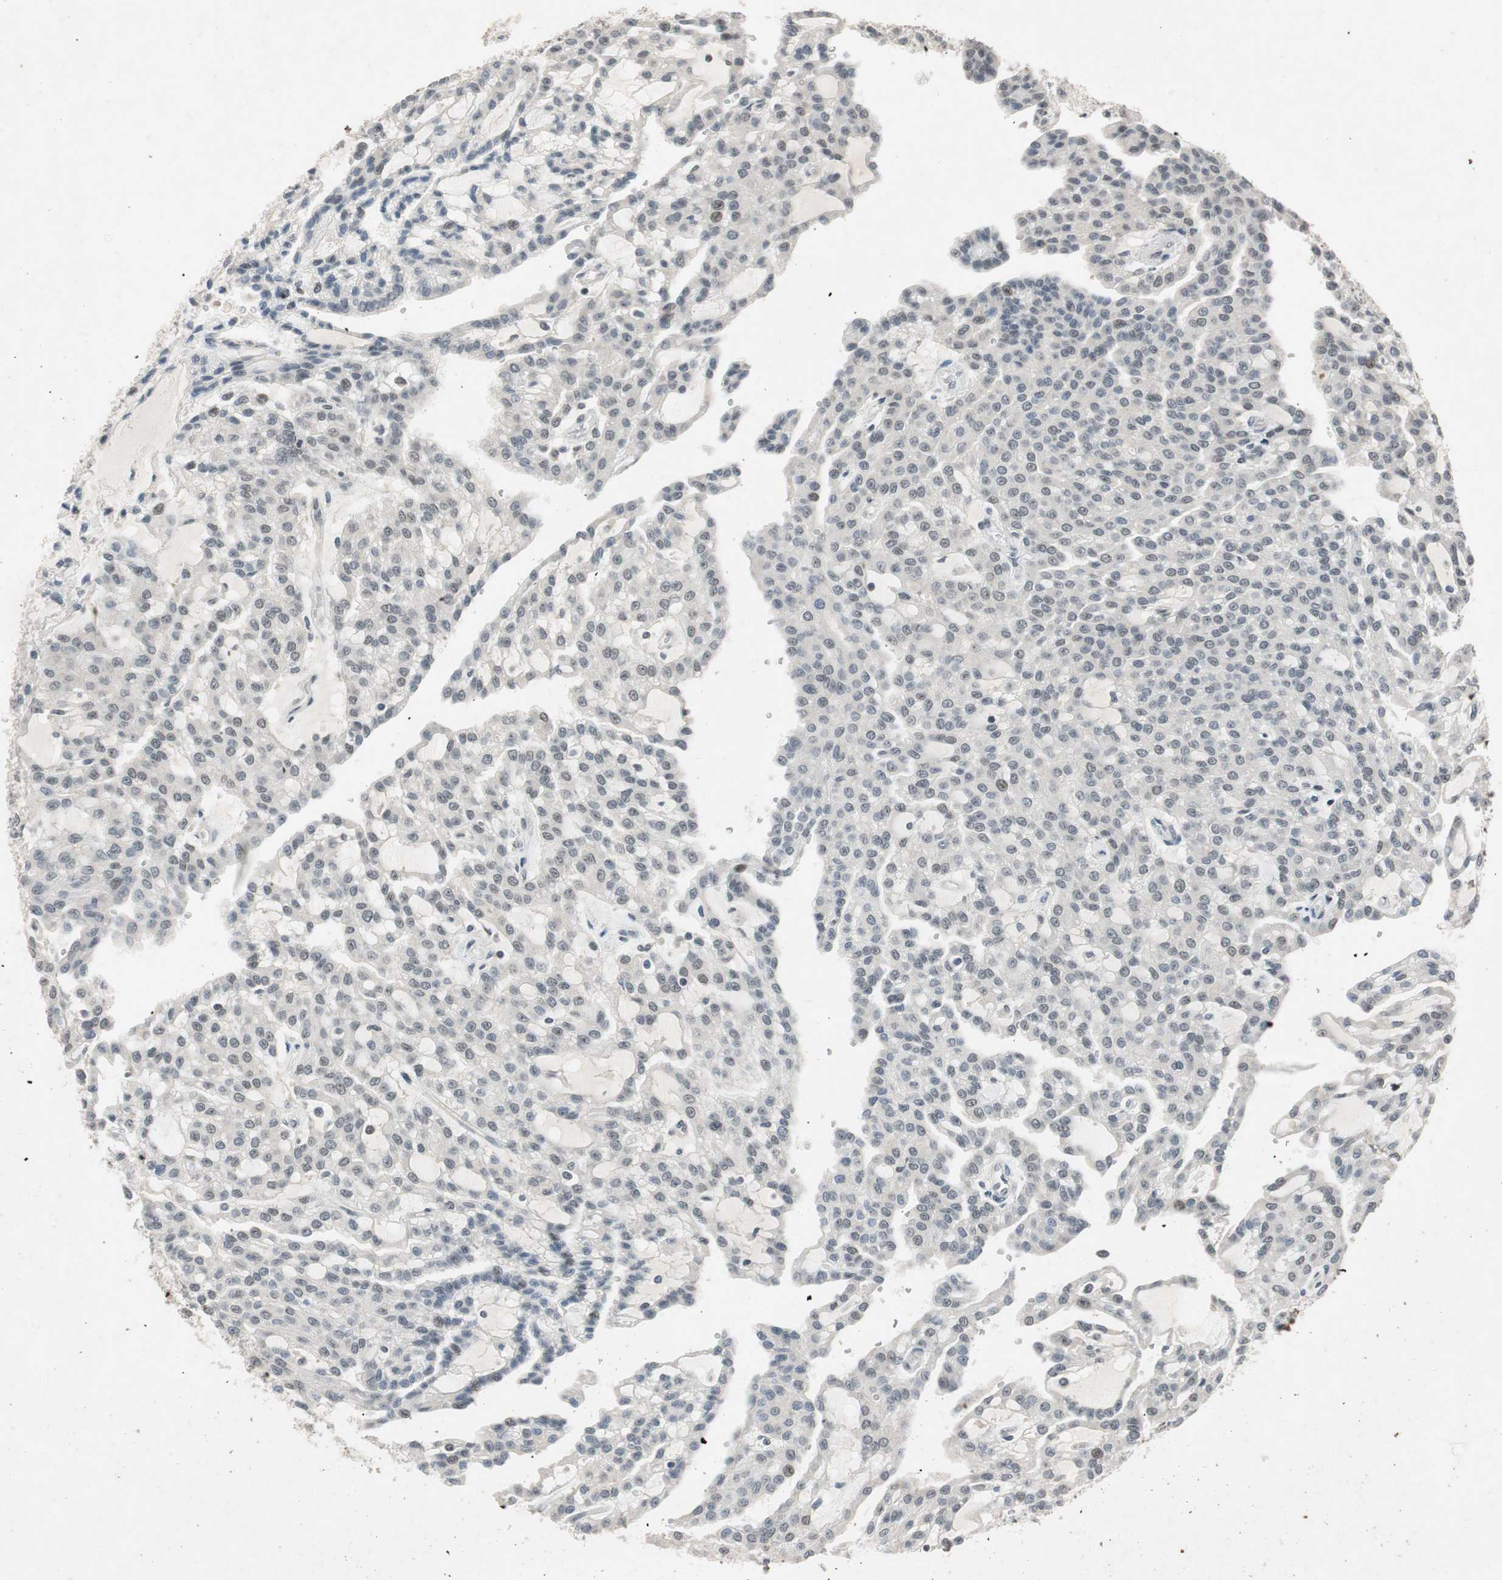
{"staining": {"intensity": "strong", "quantity": "<25%", "location": "nuclear"}, "tissue": "renal cancer", "cell_type": "Tumor cells", "image_type": "cancer", "snomed": [{"axis": "morphology", "description": "Adenocarcinoma, NOS"}, {"axis": "topography", "description": "Kidney"}], "caption": "Immunohistochemistry photomicrograph of human adenocarcinoma (renal) stained for a protein (brown), which reveals medium levels of strong nuclear staining in approximately <25% of tumor cells.", "gene": "NCBP3", "patient": {"sex": "male", "age": 63}}